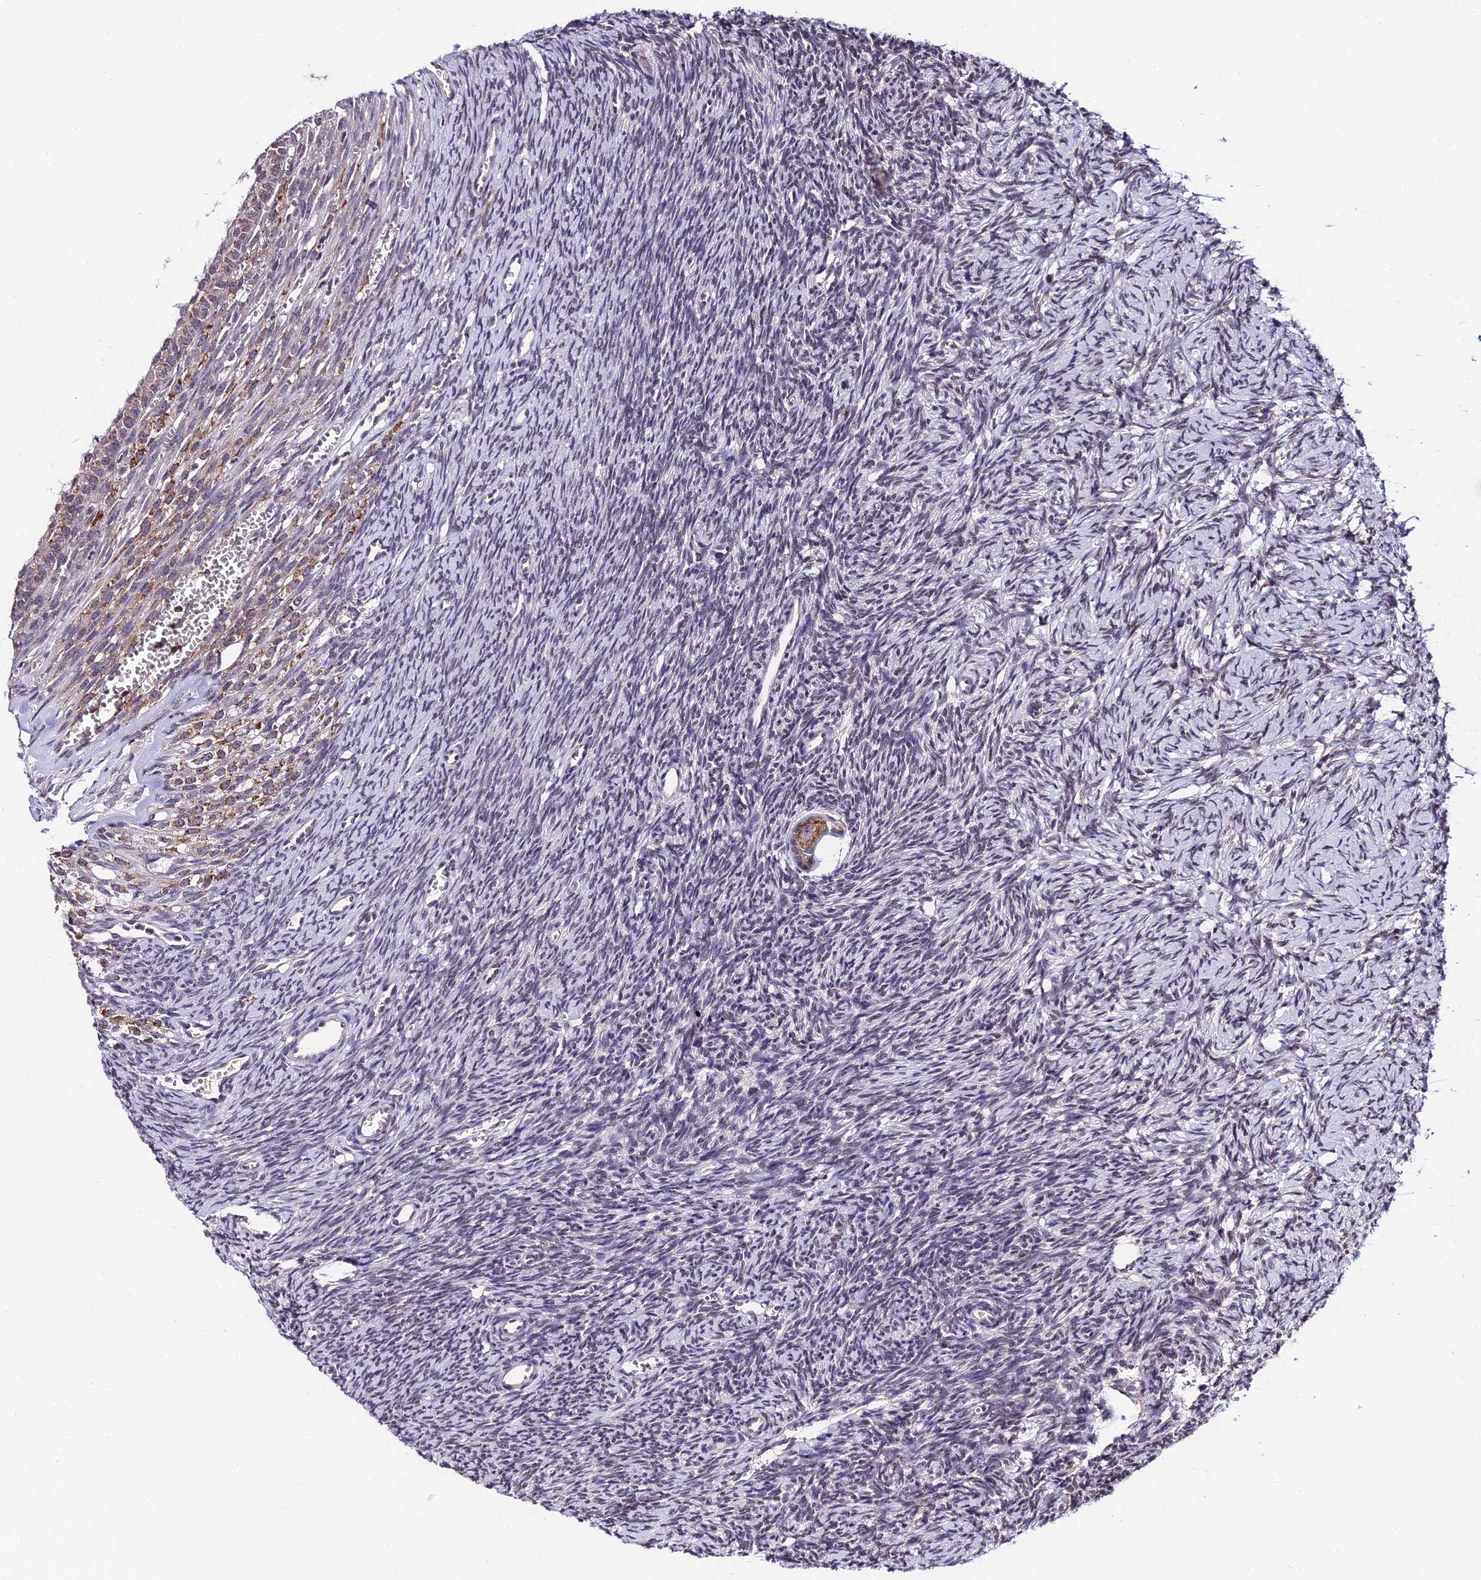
{"staining": {"intensity": "moderate", "quantity": ">75%", "location": "cytoplasmic/membranous"}, "tissue": "ovary", "cell_type": "Follicle cells", "image_type": "normal", "snomed": [{"axis": "morphology", "description": "Normal tissue, NOS"}, {"axis": "topography", "description": "Ovary"}], "caption": "Protein staining of benign ovary shows moderate cytoplasmic/membranous expression in approximately >75% of follicle cells. (DAB (3,3'-diaminobenzidine) IHC, brown staining for protein, blue staining for nuclei).", "gene": "CDNF", "patient": {"sex": "female", "age": 39}}